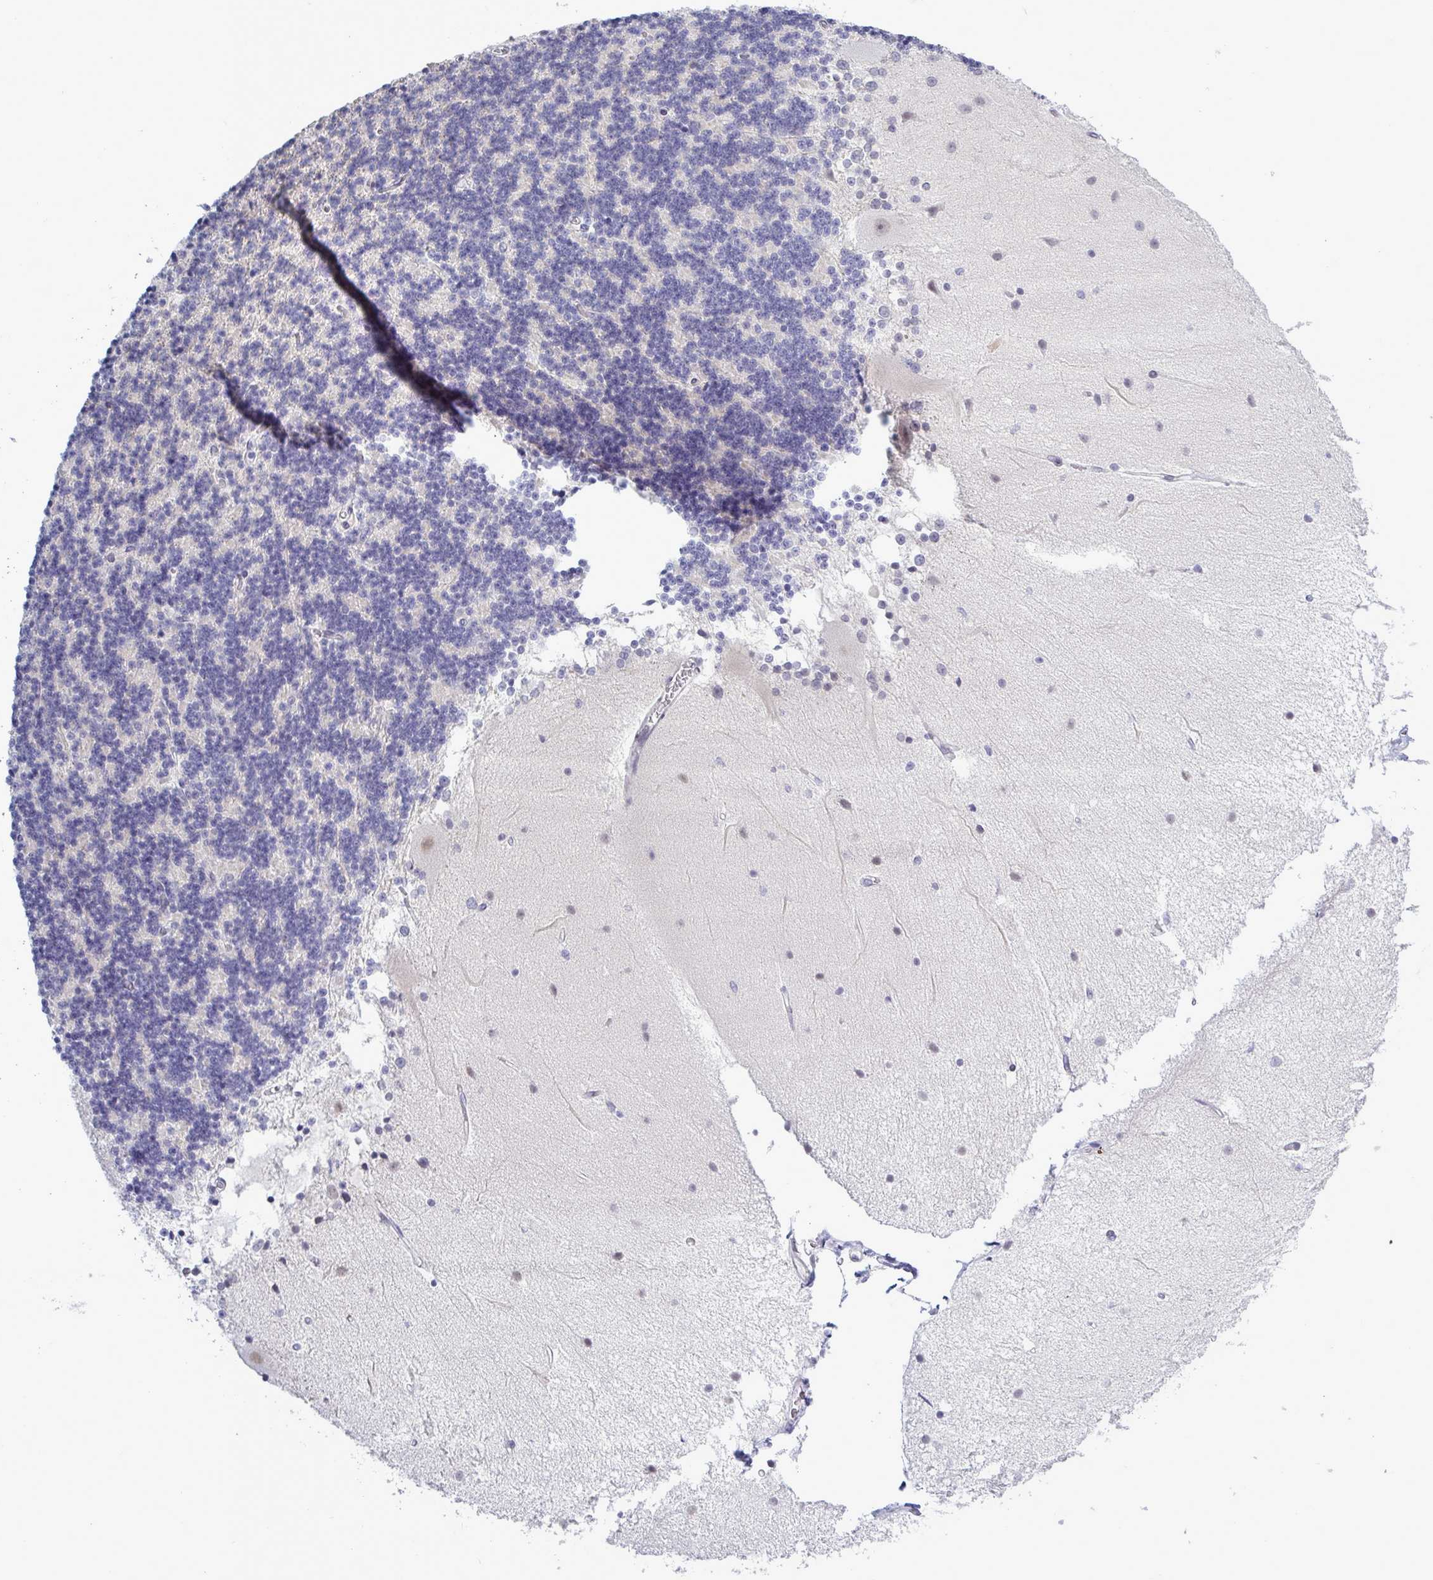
{"staining": {"intensity": "negative", "quantity": "none", "location": "none"}, "tissue": "cerebellum", "cell_type": "Cells in granular layer", "image_type": "normal", "snomed": [{"axis": "morphology", "description": "Normal tissue, NOS"}, {"axis": "topography", "description": "Cerebellum"}], "caption": "The immunohistochemistry histopathology image has no significant expression in cells in granular layer of cerebellum.", "gene": "MFSD4A", "patient": {"sex": "female", "age": 54}}